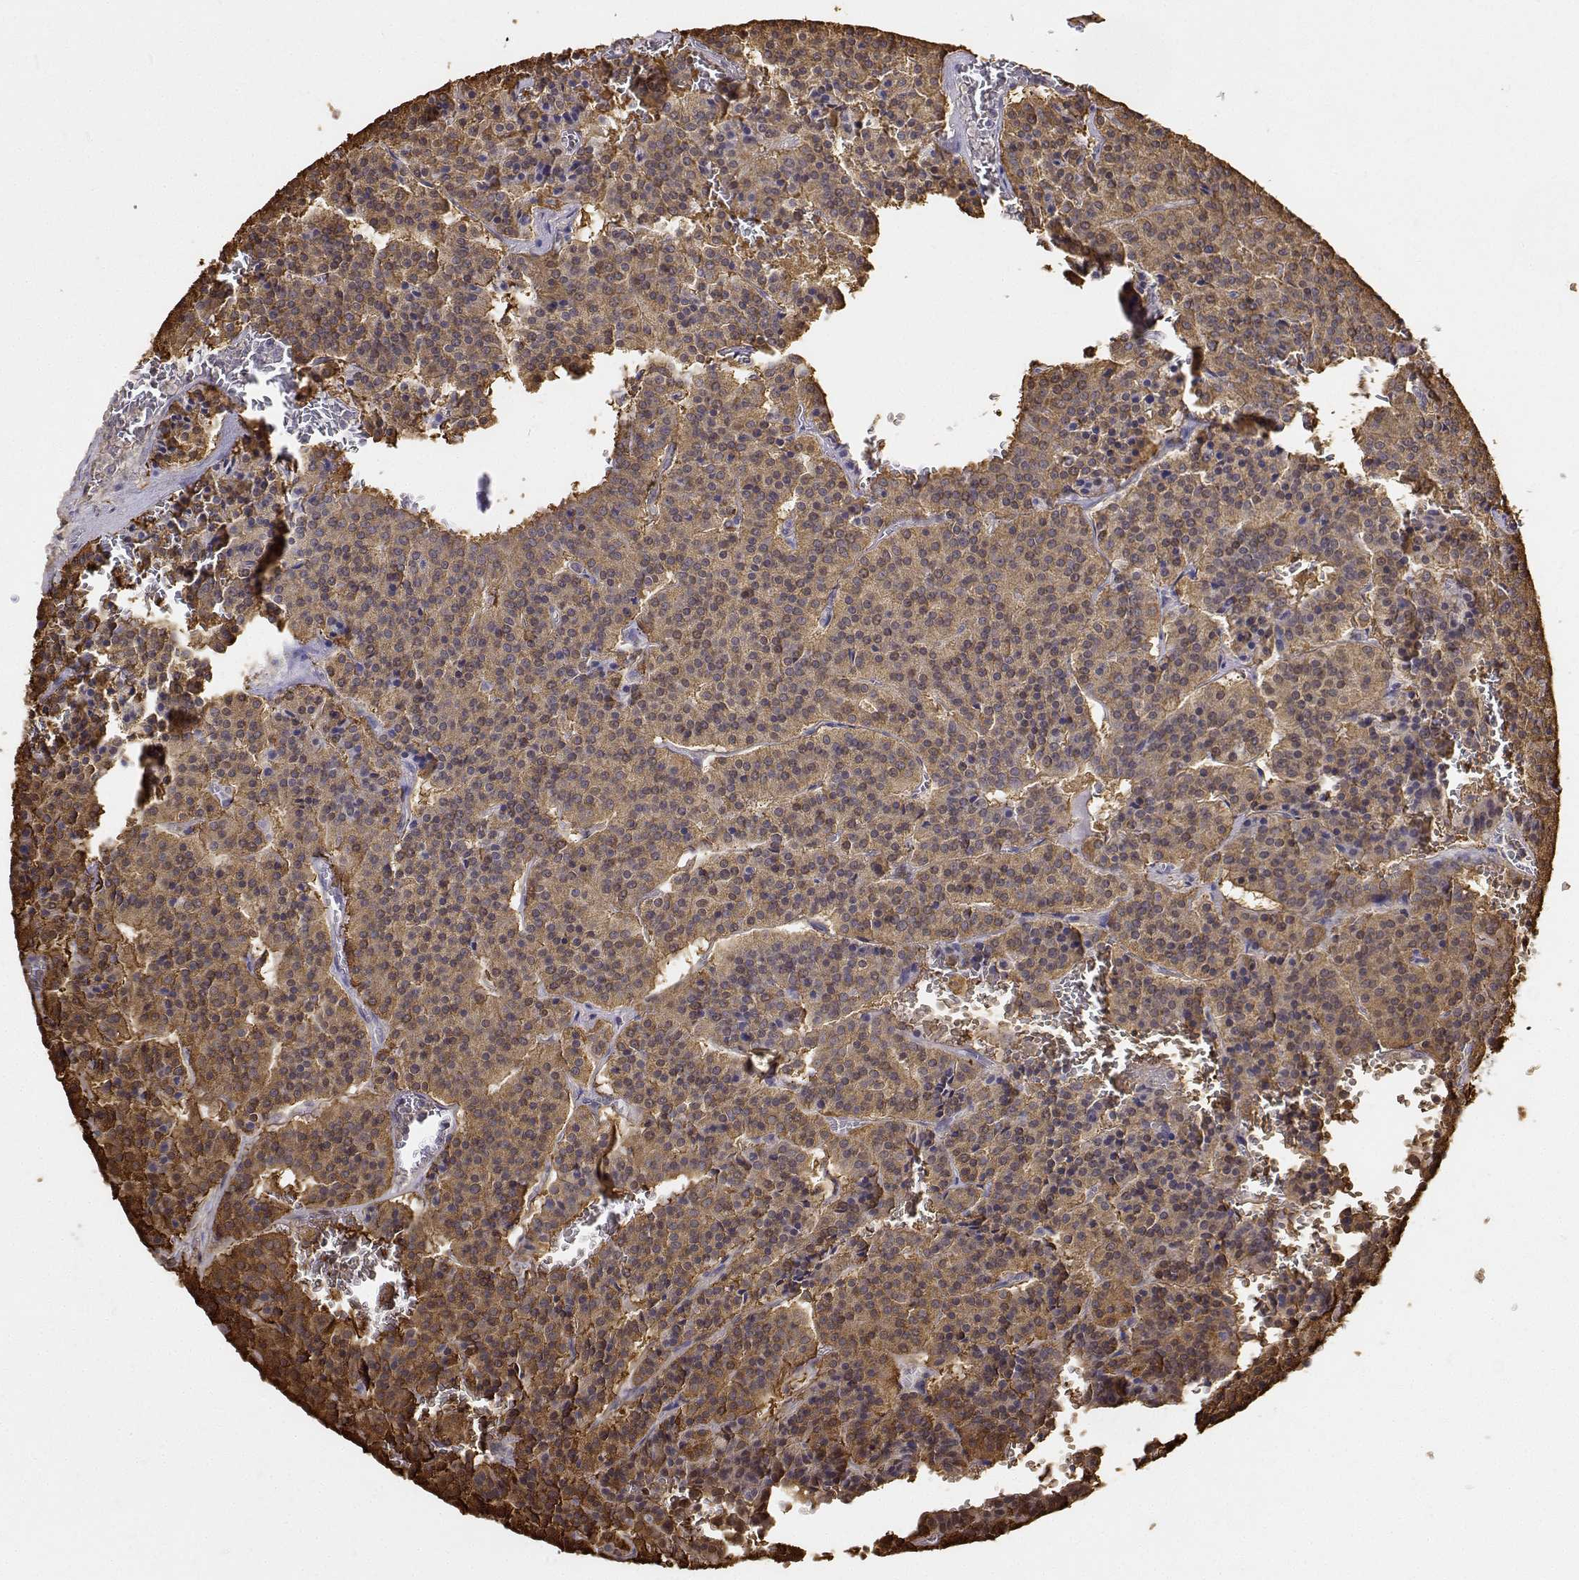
{"staining": {"intensity": "moderate", "quantity": ">75%", "location": "cytoplasmic/membranous"}, "tissue": "carcinoid", "cell_type": "Tumor cells", "image_type": "cancer", "snomed": [{"axis": "morphology", "description": "Carcinoid, malignant, NOS"}, {"axis": "topography", "description": "Lung"}], "caption": "A photomicrograph showing moderate cytoplasmic/membranous staining in about >75% of tumor cells in carcinoid, as visualized by brown immunohistochemical staining.", "gene": "PCID2", "patient": {"sex": "male", "age": 70}}